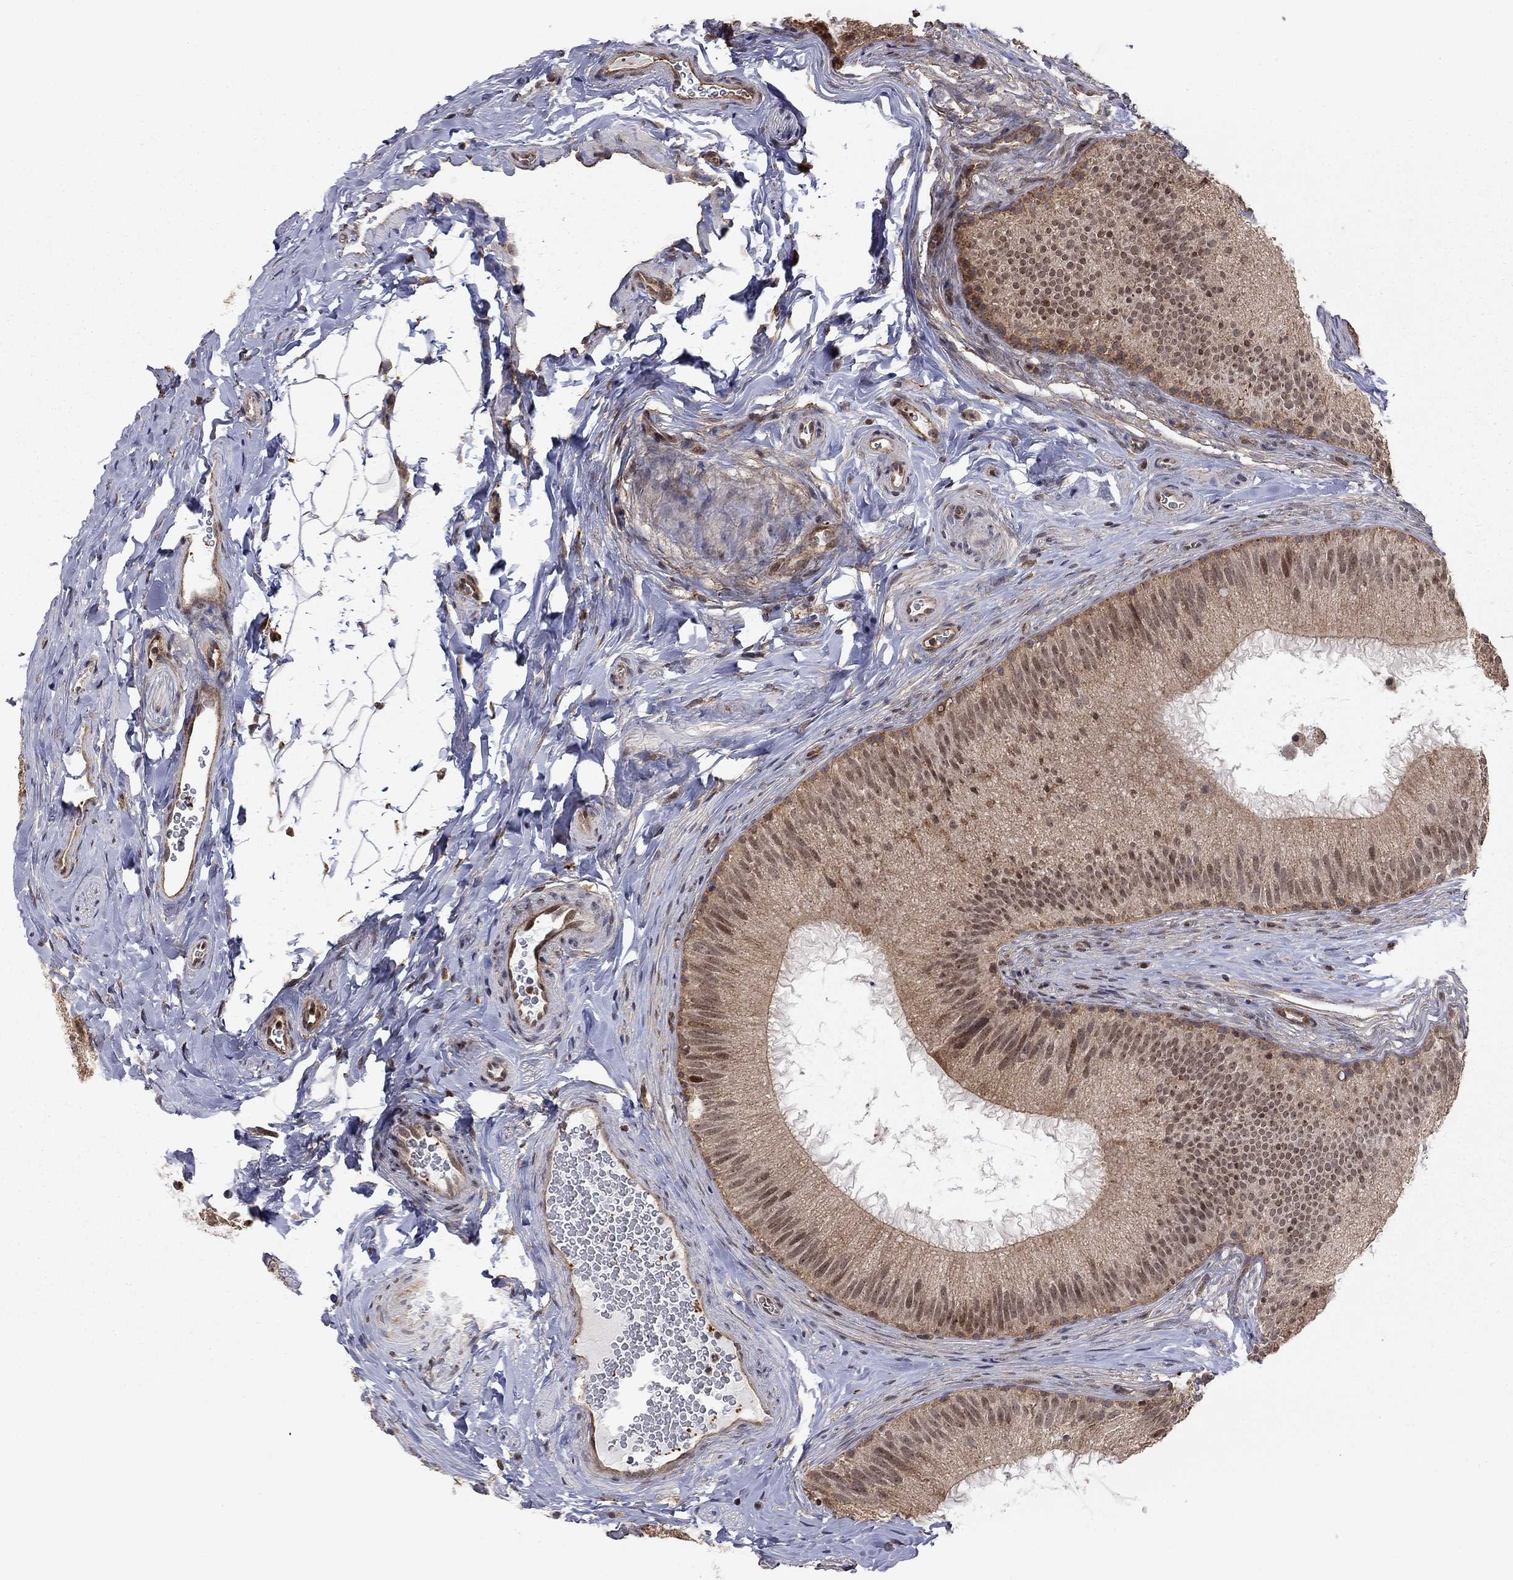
{"staining": {"intensity": "moderate", "quantity": "25%-75%", "location": "cytoplasmic/membranous,nuclear"}, "tissue": "epididymis", "cell_type": "Glandular cells", "image_type": "normal", "snomed": [{"axis": "morphology", "description": "Normal tissue, NOS"}, {"axis": "topography", "description": "Epididymis"}], "caption": "Immunohistochemistry (IHC) of normal human epididymis exhibits medium levels of moderate cytoplasmic/membranous,nuclear staining in approximately 25%-75% of glandular cells.", "gene": "TDP1", "patient": {"sex": "male", "age": 32}}